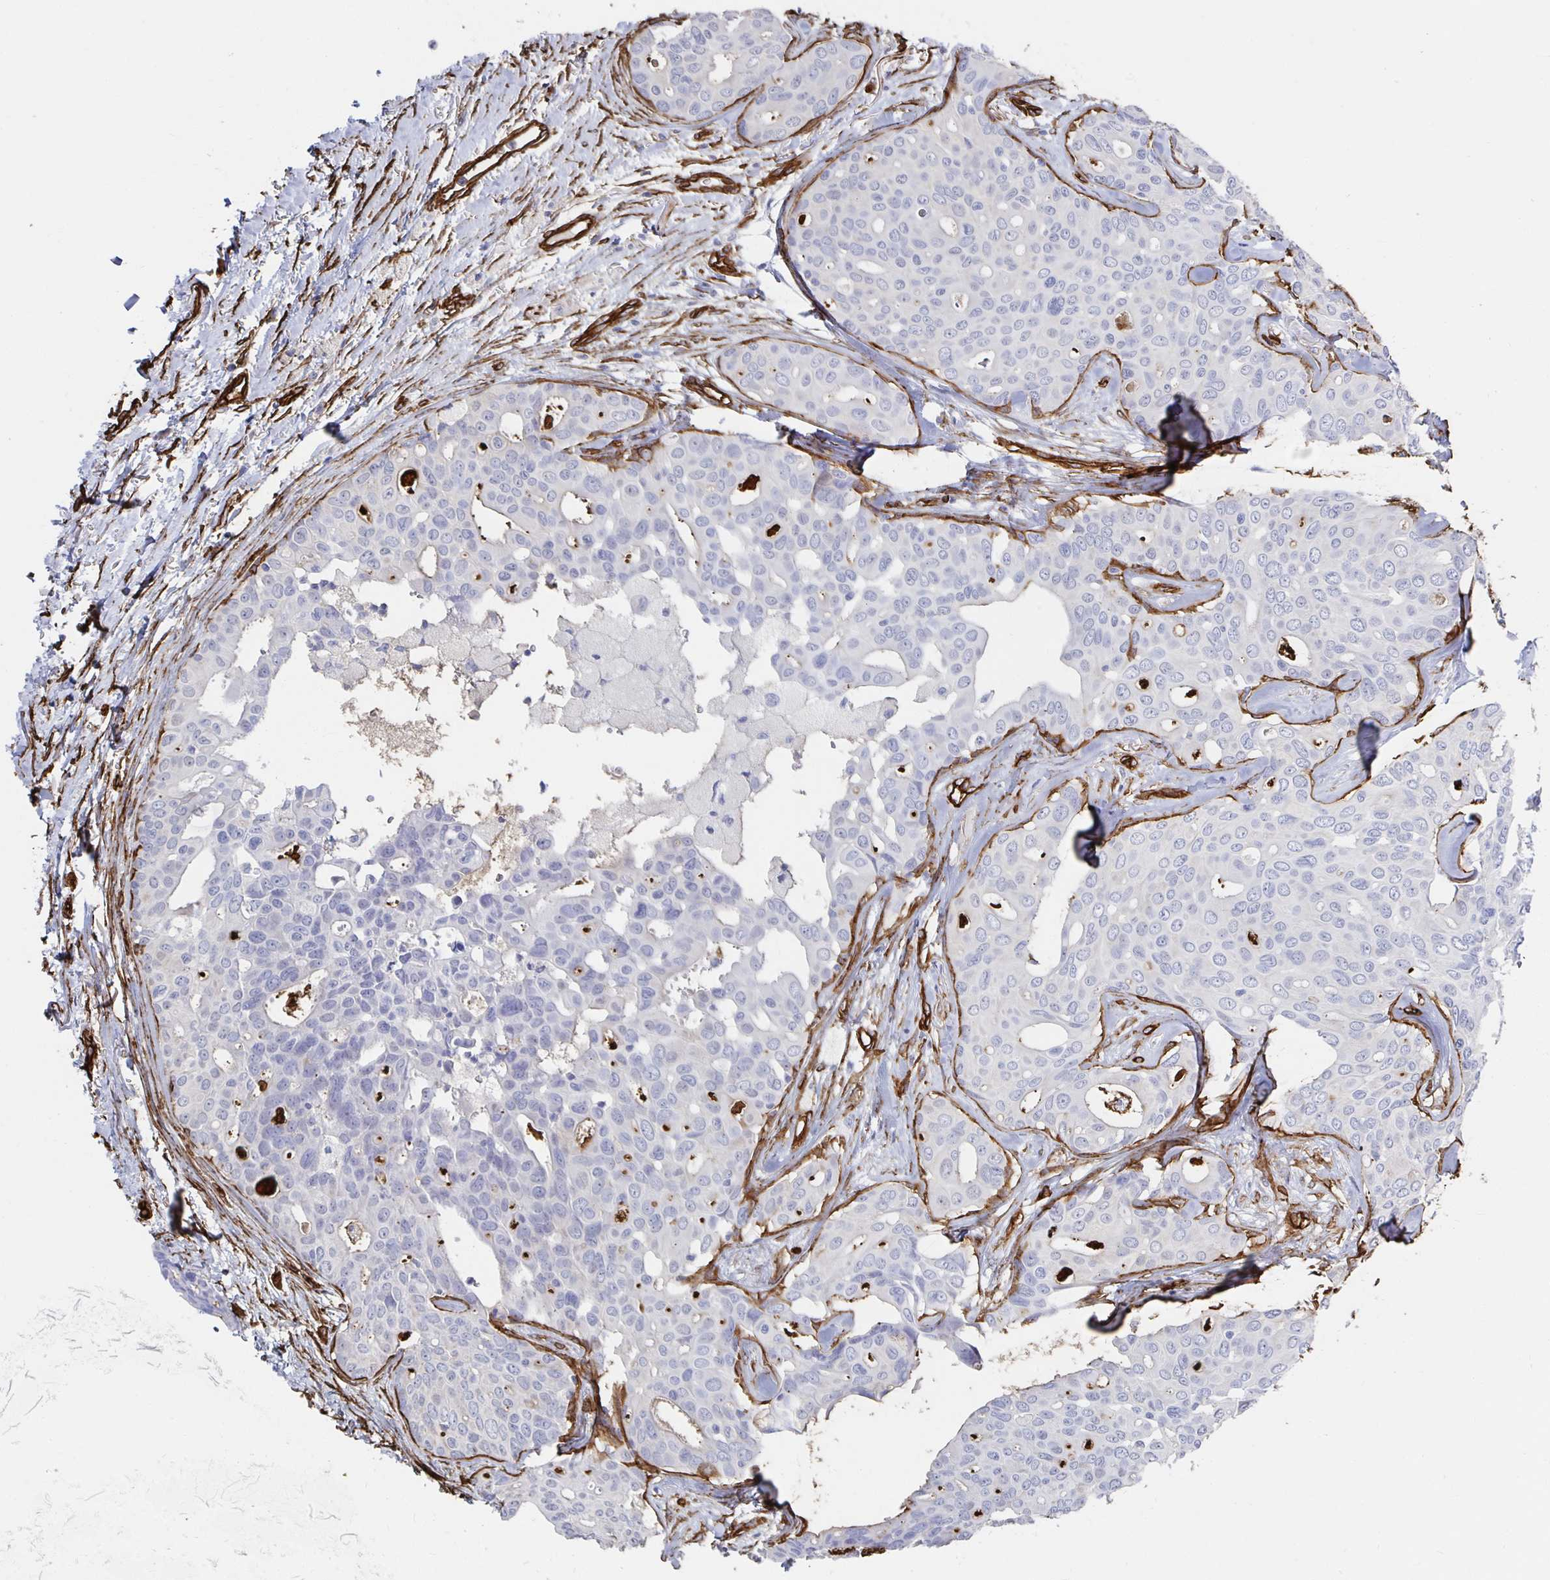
{"staining": {"intensity": "negative", "quantity": "none", "location": "none"}, "tissue": "breast cancer", "cell_type": "Tumor cells", "image_type": "cancer", "snomed": [{"axis": "morphology", "description": "Duct carcinoma"}, {"axis": "topography", "description": "Breast"}], "caption": "Immunohistochemical staining of breast cancer (invasive ductal carcinoma) exhibits no significant staining in tumor cells.", "gene": "VIPR2", "patient": {"sex": "female", "age": 54}}